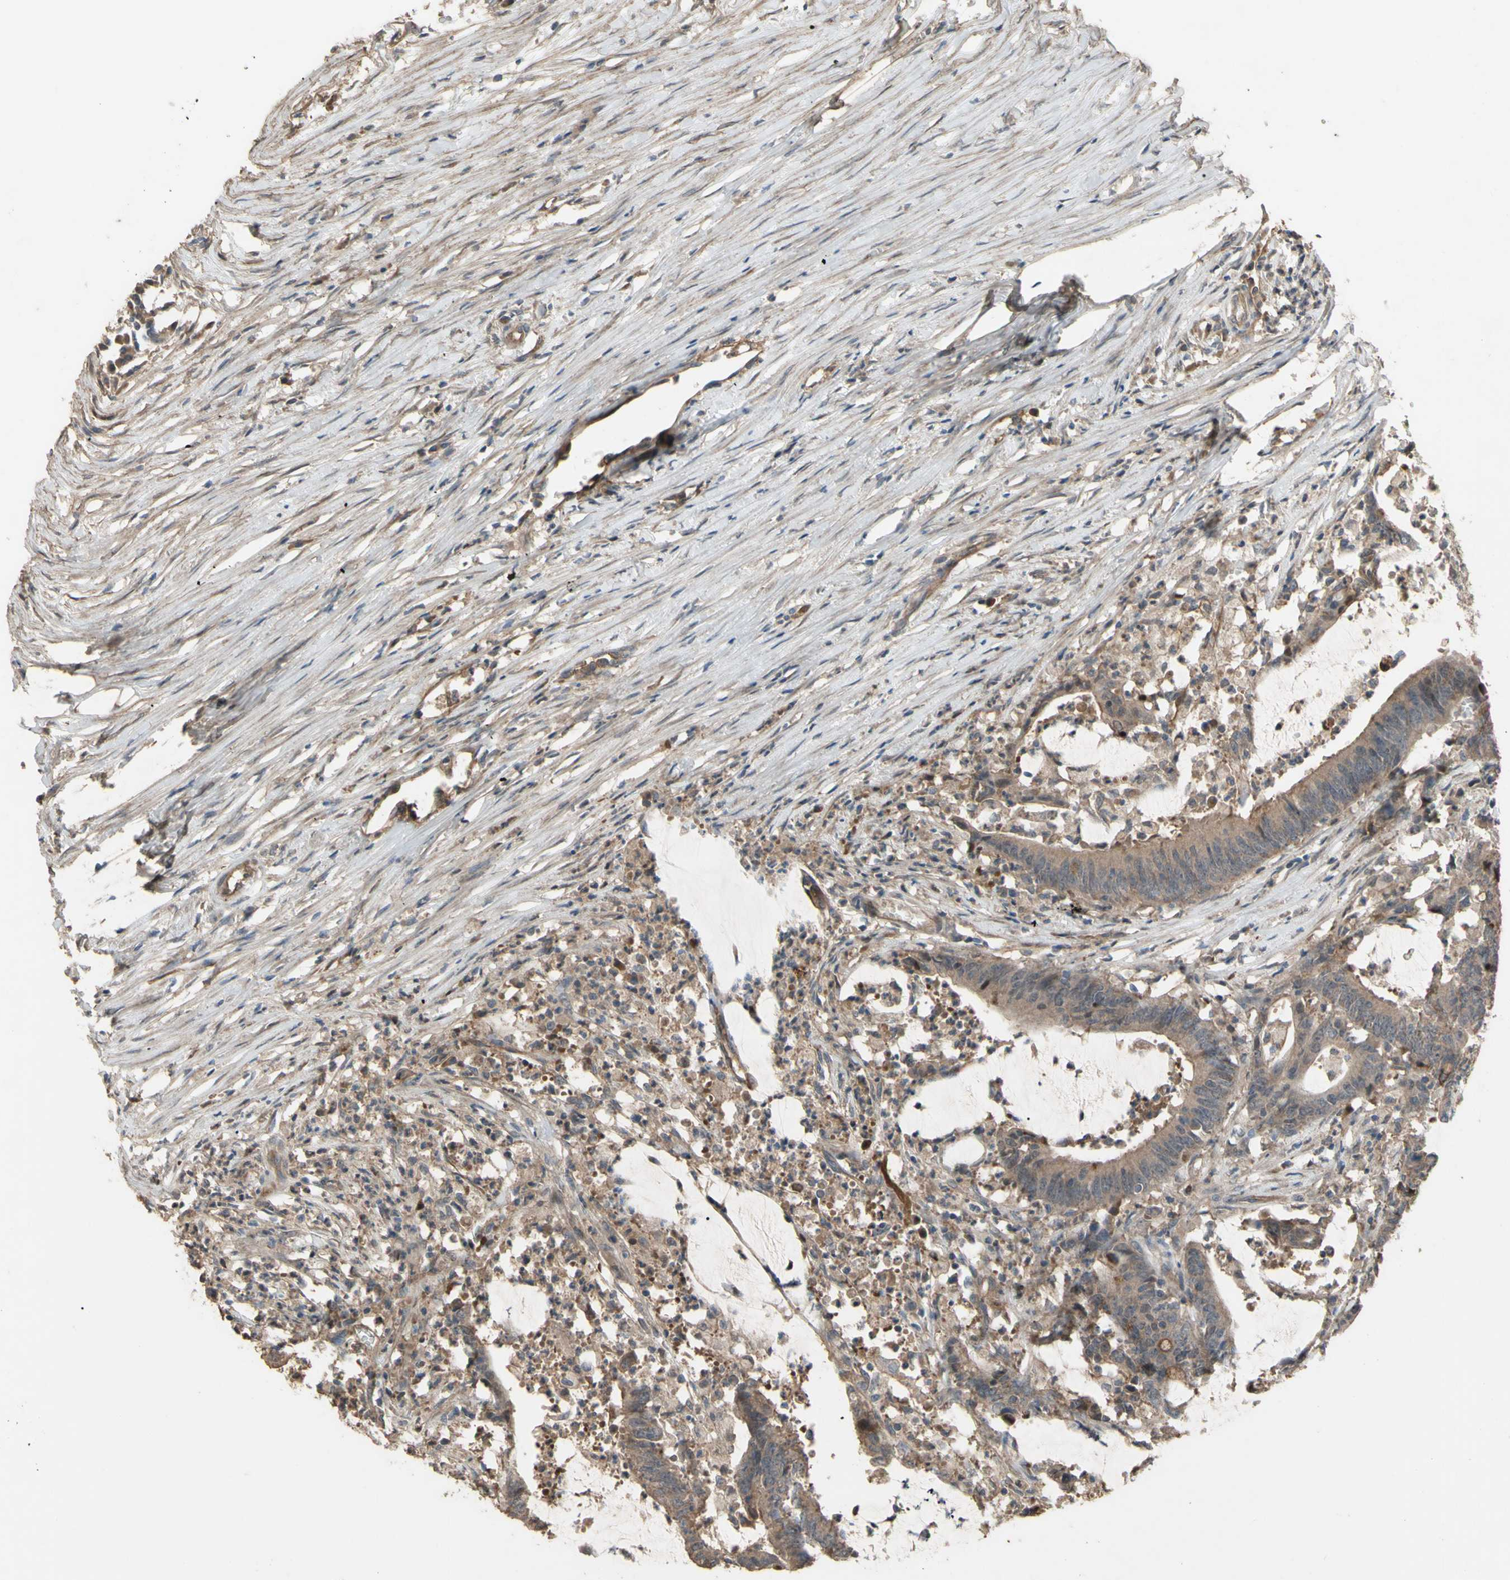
{"staining": {"intensity": "moderate", "quantity": ">75%", "location": "cytoplasmic/membranous"}, "tissue": "colorectal cancer", "cell_type": "Tumor cells", "image_type": "cancer", "snomed": [{"axis": "morphology", "description": "Adenocarcinoma, NOS"}, {"axis": "topography", "description": "Rectum"}], "caption": "Immunohistochemistry (IHC) (DAB) staining of colorectal adenocarcinoma displays moderate cytoplasmic/membranous protein expression in approximately >75% of tumor cells.", "gene": "SHROOM4", "patient": {"sex": "female", "age": 66}}